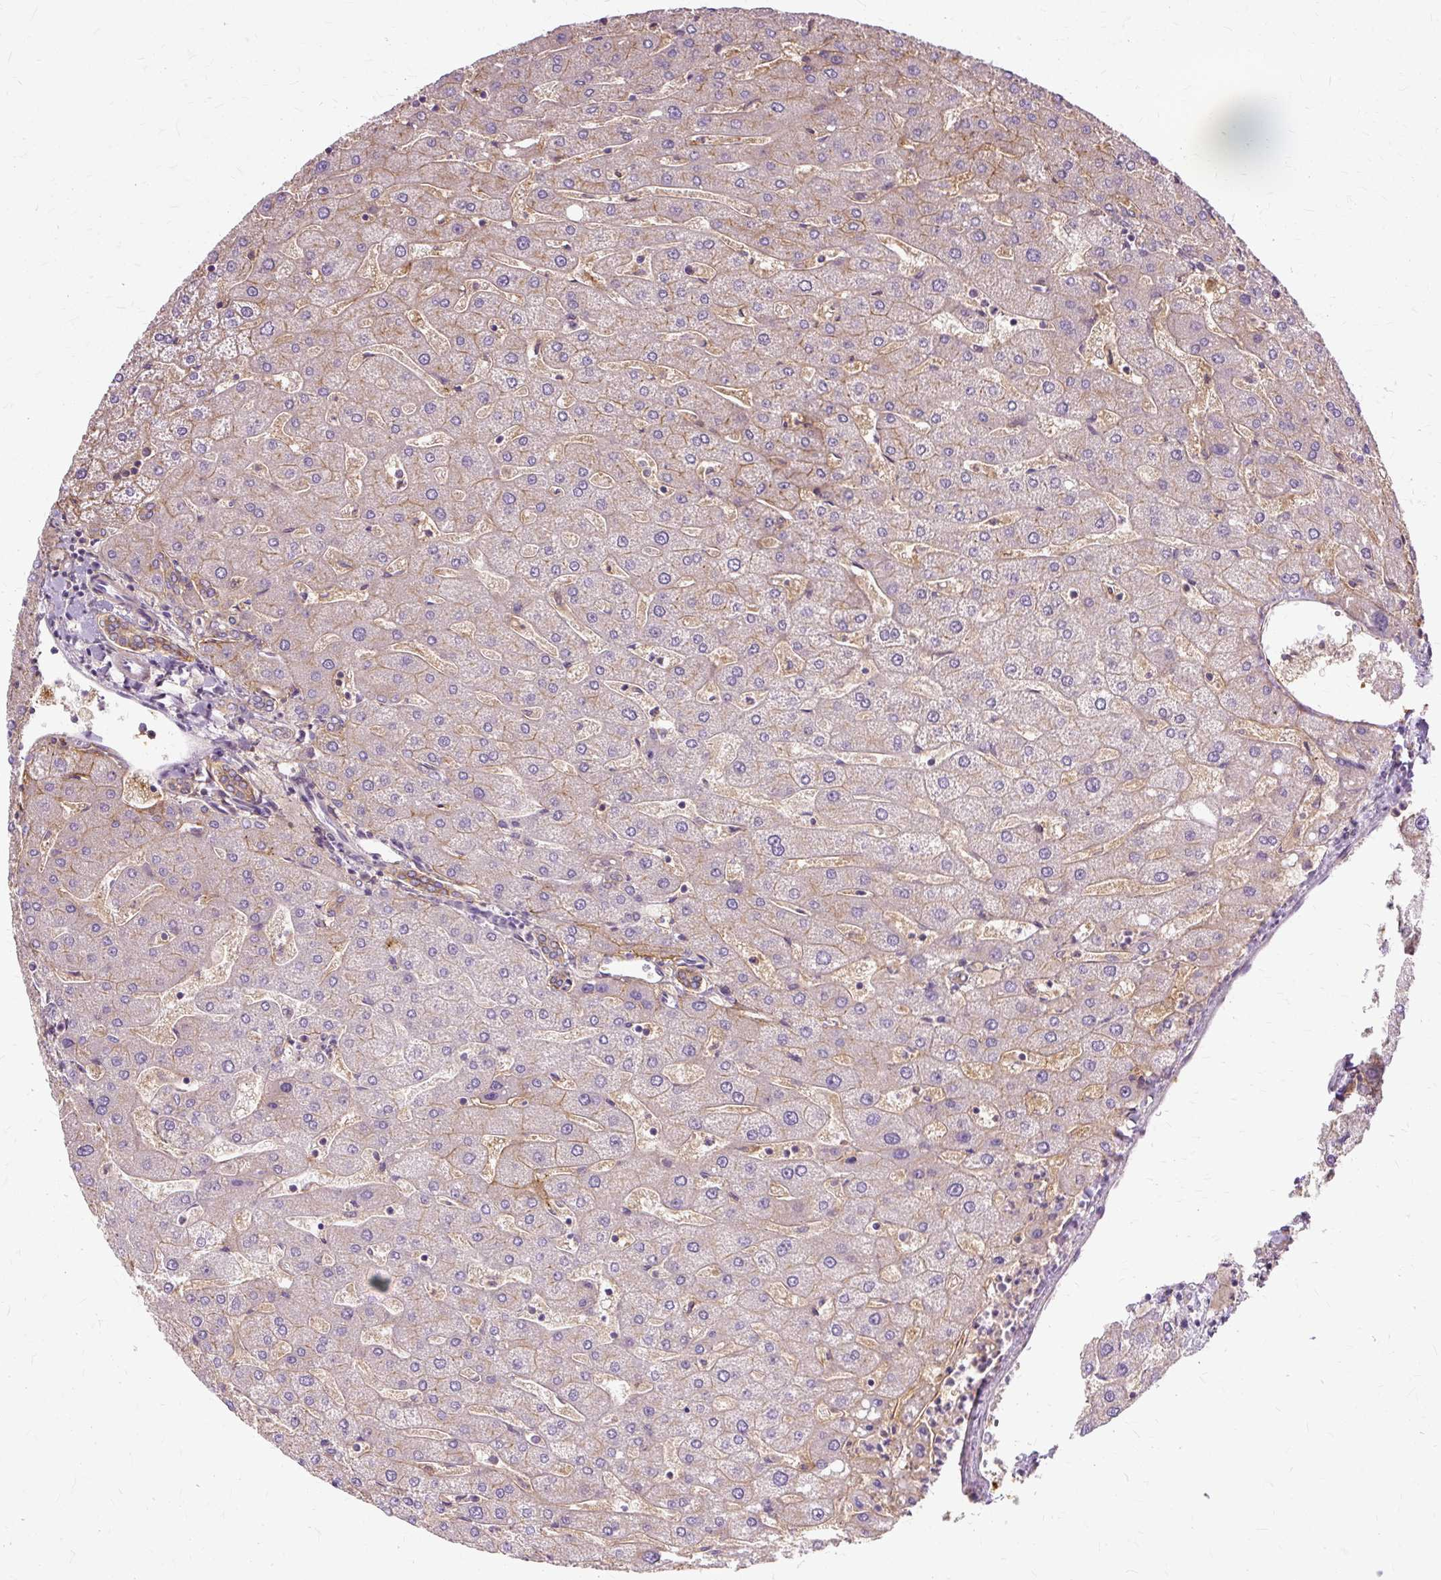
{"staining": {"intensity": "weak", "quantity": "25%-75%", "location": "cytoplasmic/membranous"}, "tissue": "liver", "cell_type": "Cholangiocytes", "image_type": "normal", "snomed": [{"axis": "morphology", "description": "Normal tissue, NOS"}, {"axis": "topography", "description": "Liver"}], "caption": "Protein expression analysis of normal liver displays weak cytoplasmic/membranous positivity in approximately 25%-75% of cholangiocytes.", "gene": "TSPAN8", "patient": {"sex": "male", "age": 67}}